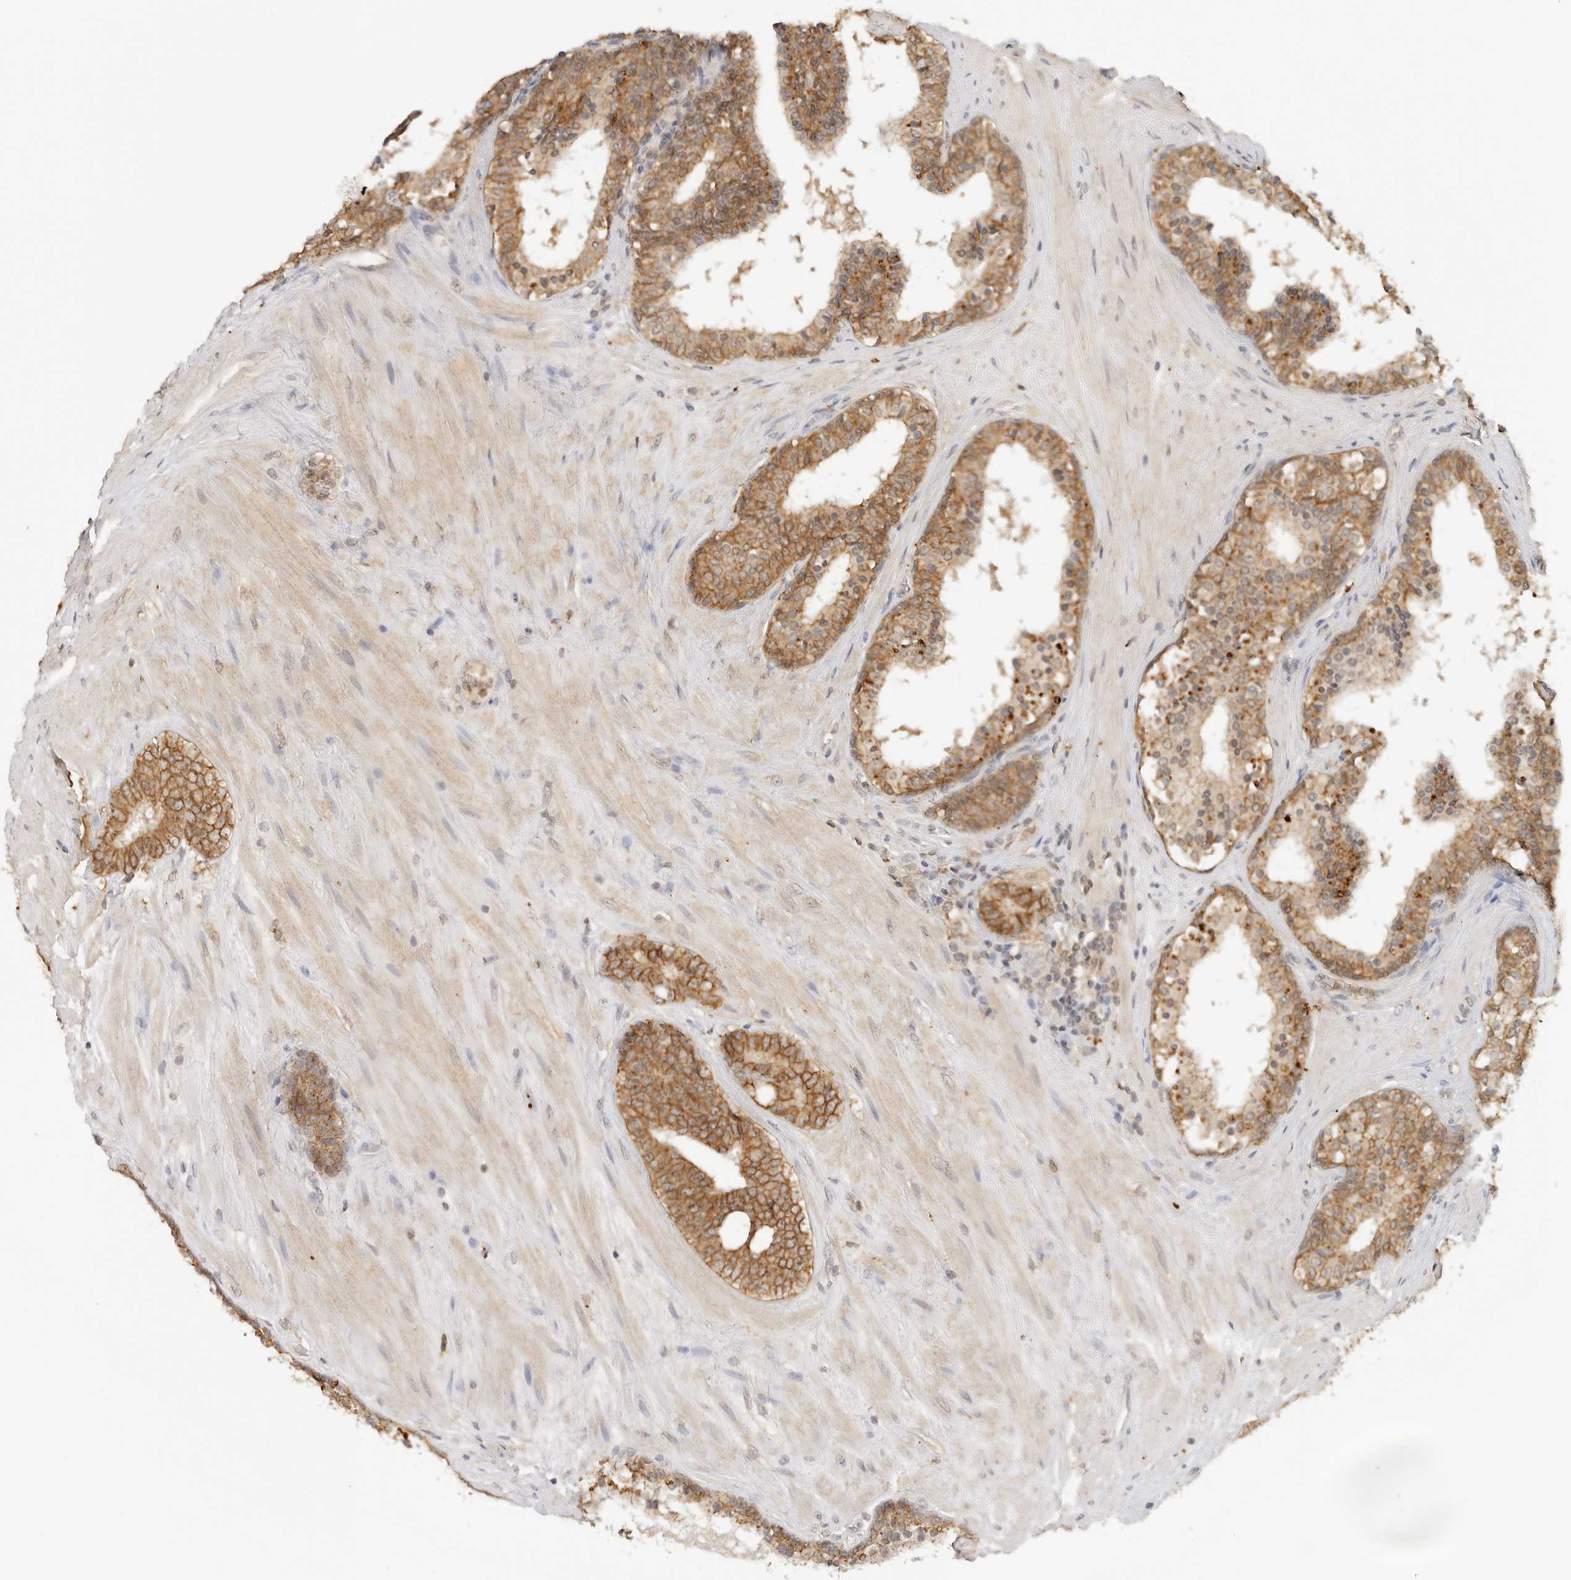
{"staining": {"intensity": "moderate", "quantity": ">75%", "location": "cytoplasmic/membranous"}, "tissue": "prostate cancer", "cell_type": "Tumor cells", "image_type": "cancer", "snomed": [{"axis": "morphology", "description": "Adenocarcinoma, High grade"}, {"axis": "topography", "description": "Prostate"}], "caption": "IHC of adenocarcinoma (high-grade) (prostate) shows medium levels of moderate cytoplasmic/membranous staining in about >75% of tumor cells.", "gene": "EPHA1", "patient": {"sex": "male", "age": 56}}